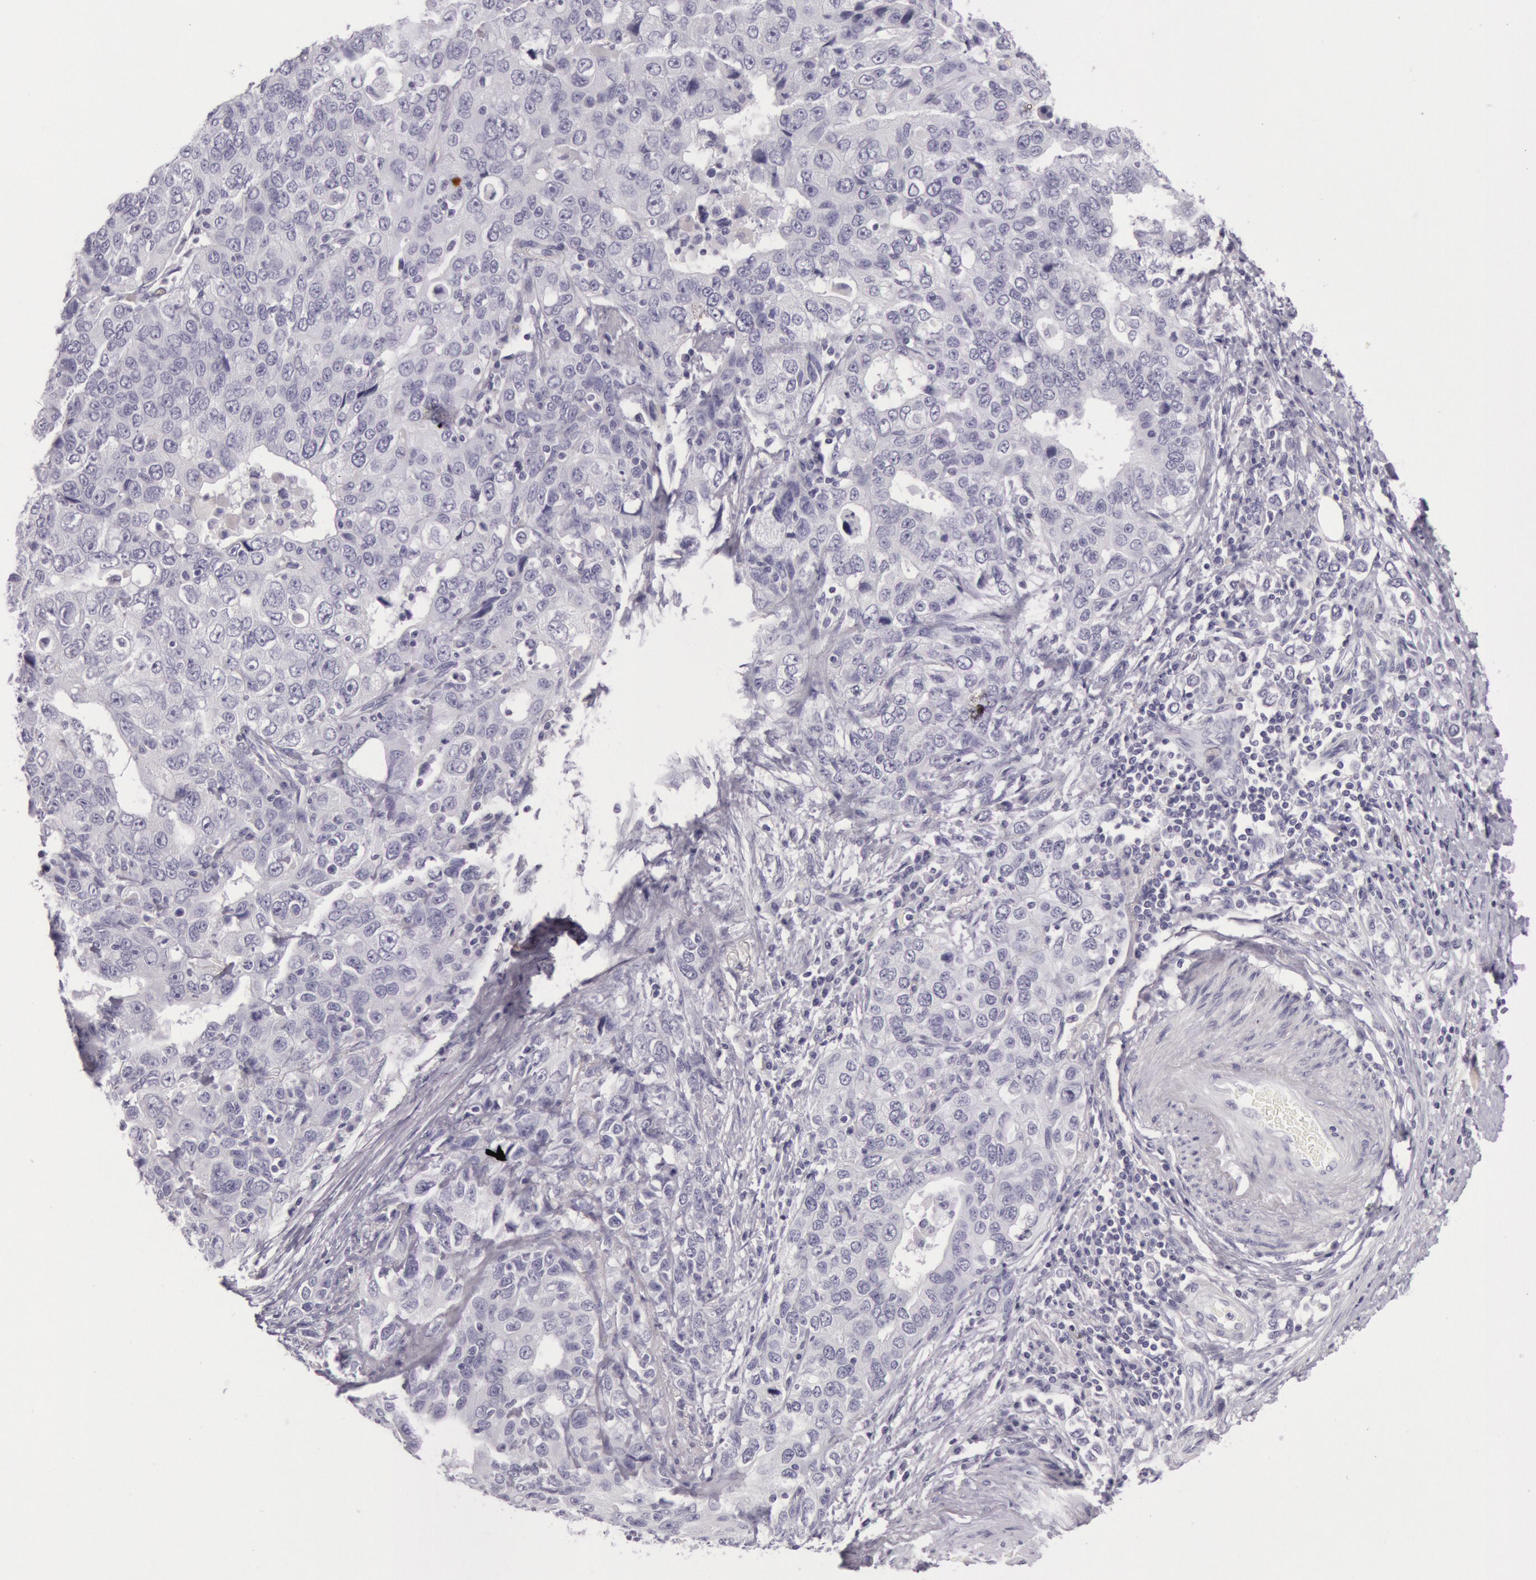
{"staining": {"intensity": "negative", "quantity": "none", "location": "none"}, "tissue": "stomach cancer", "cell_type": "Tumor cells", "image_type": "cancer", "snomed": [{"axis": "morphology", "description": "Adenocarcinoma, NOS"}, {"axis": "topography", "description": "Stomach, upper"}], "caption": "High power microscopy image of an IHC photomicrograph of stomach cancer, revealing no significant expression in tumor cells.", "gene": "CKB", "patient": {"sex": "male", "age": 76}}